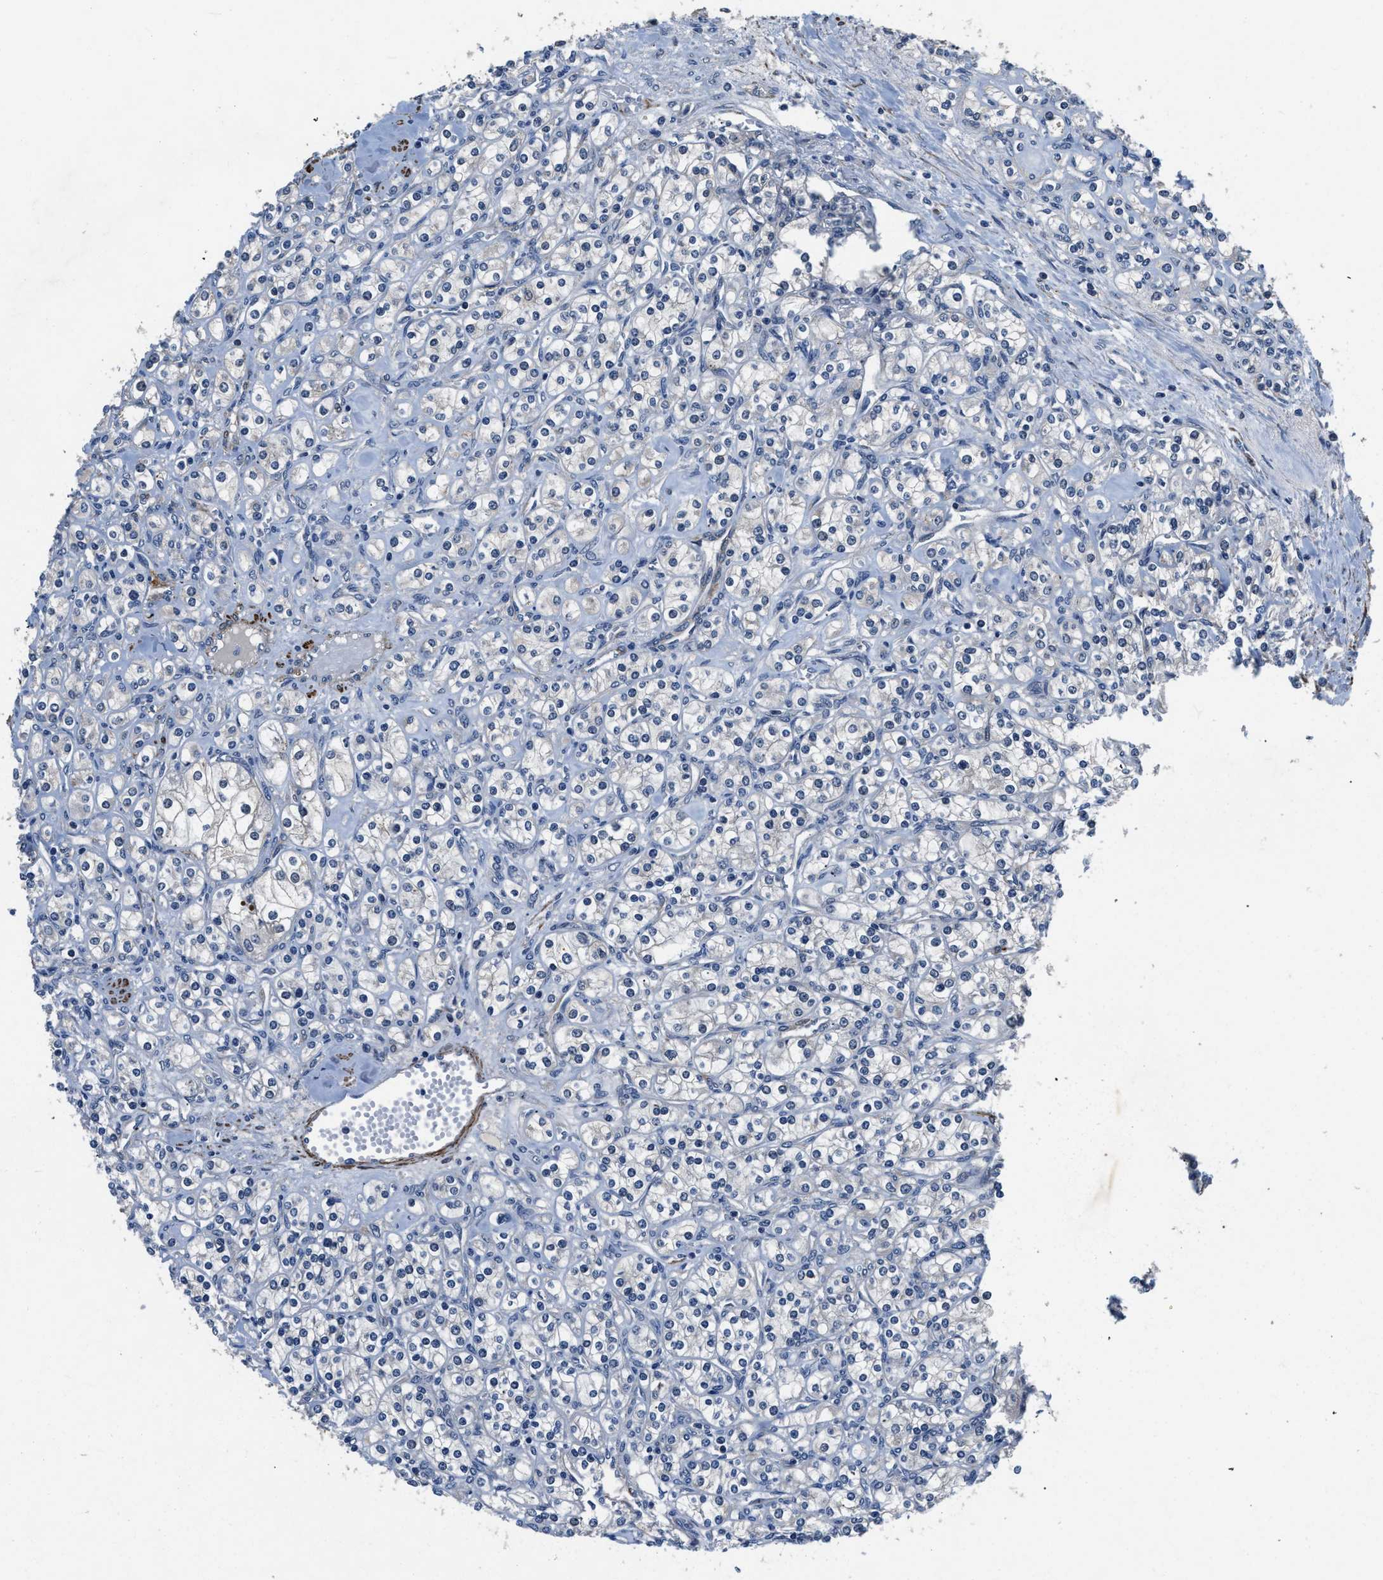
{"staining": {"intensity": "negative", "quantity": "none", "location": "none"}, "tissue": "renal cancer", "cell_type": "Tumor cells", "image_type": "cancer", "snomed": [{"axis": "morphology", "description": "Adenocarcinoma, NOS"}, {"axis": "topography", "description": "Kidney"}], "caption": "The IHC micrograph has no significant staining in tumor cells of renal adenocarcinoma tissue.", "gene": "LANCL2", "patient": {"sex": "male", "age": 77}}